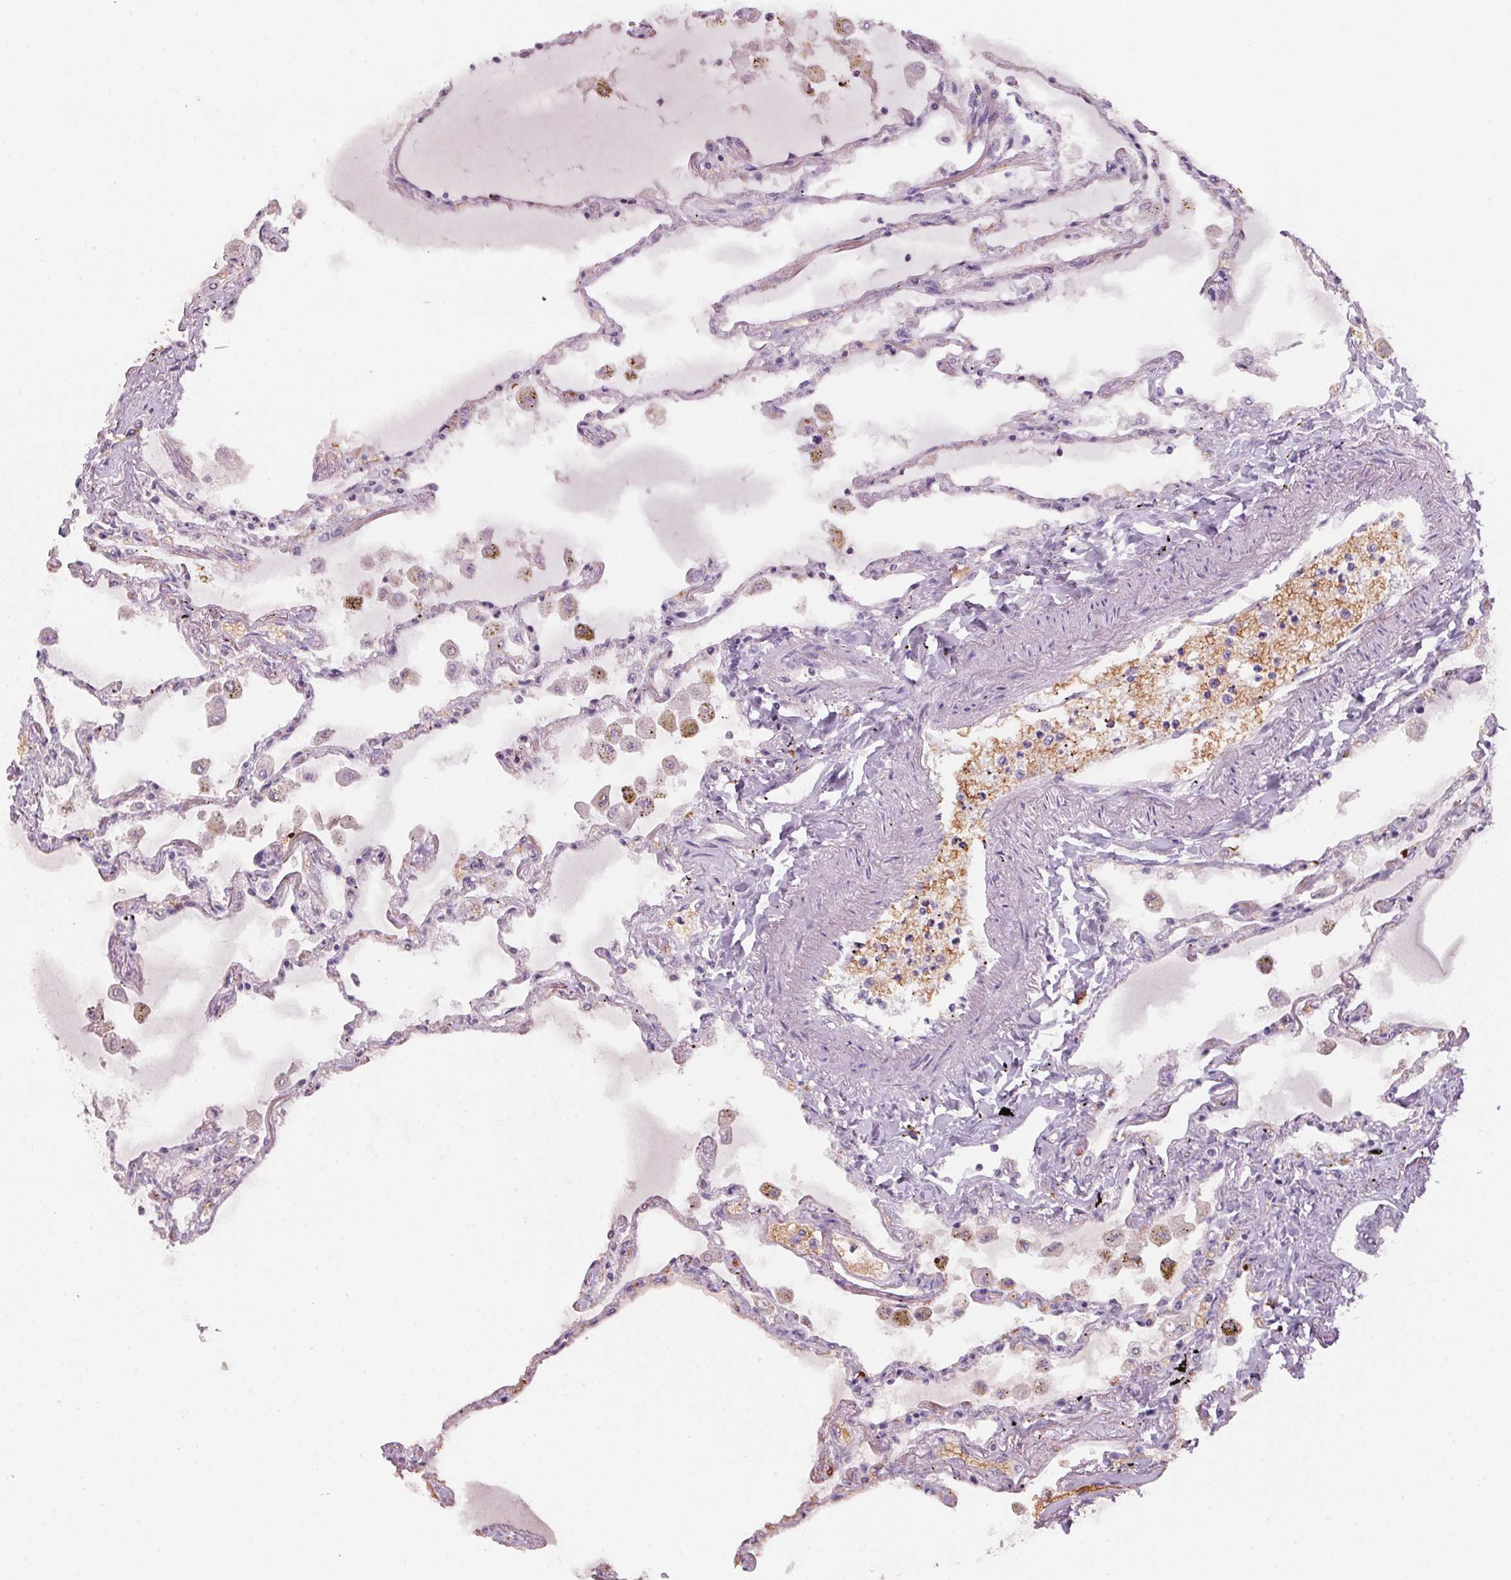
{"staining": {"intensity": "negative", "quantity": "none", "location": "none"}, "tissue": "lung", "cell_type": "Alveolar cells", "image_type": "normal", "snomed": [{"axis": "morphology", "description": "Normal tissue, NOS"}, {"axis": "morphology", "description": "Adenocarcinoma, NOS"}, {"axis": "topography", "description": "Cartilage tissue"}, {"axis": "topography", "description": "Lung"}], "caption": "Immunohistochemistry histopathology image of benign lung stained for a protein (brown), which shows no staining in alveolar cells.", "gene": "HBQ1", "patient": {"sex": "female", "age": 67}}